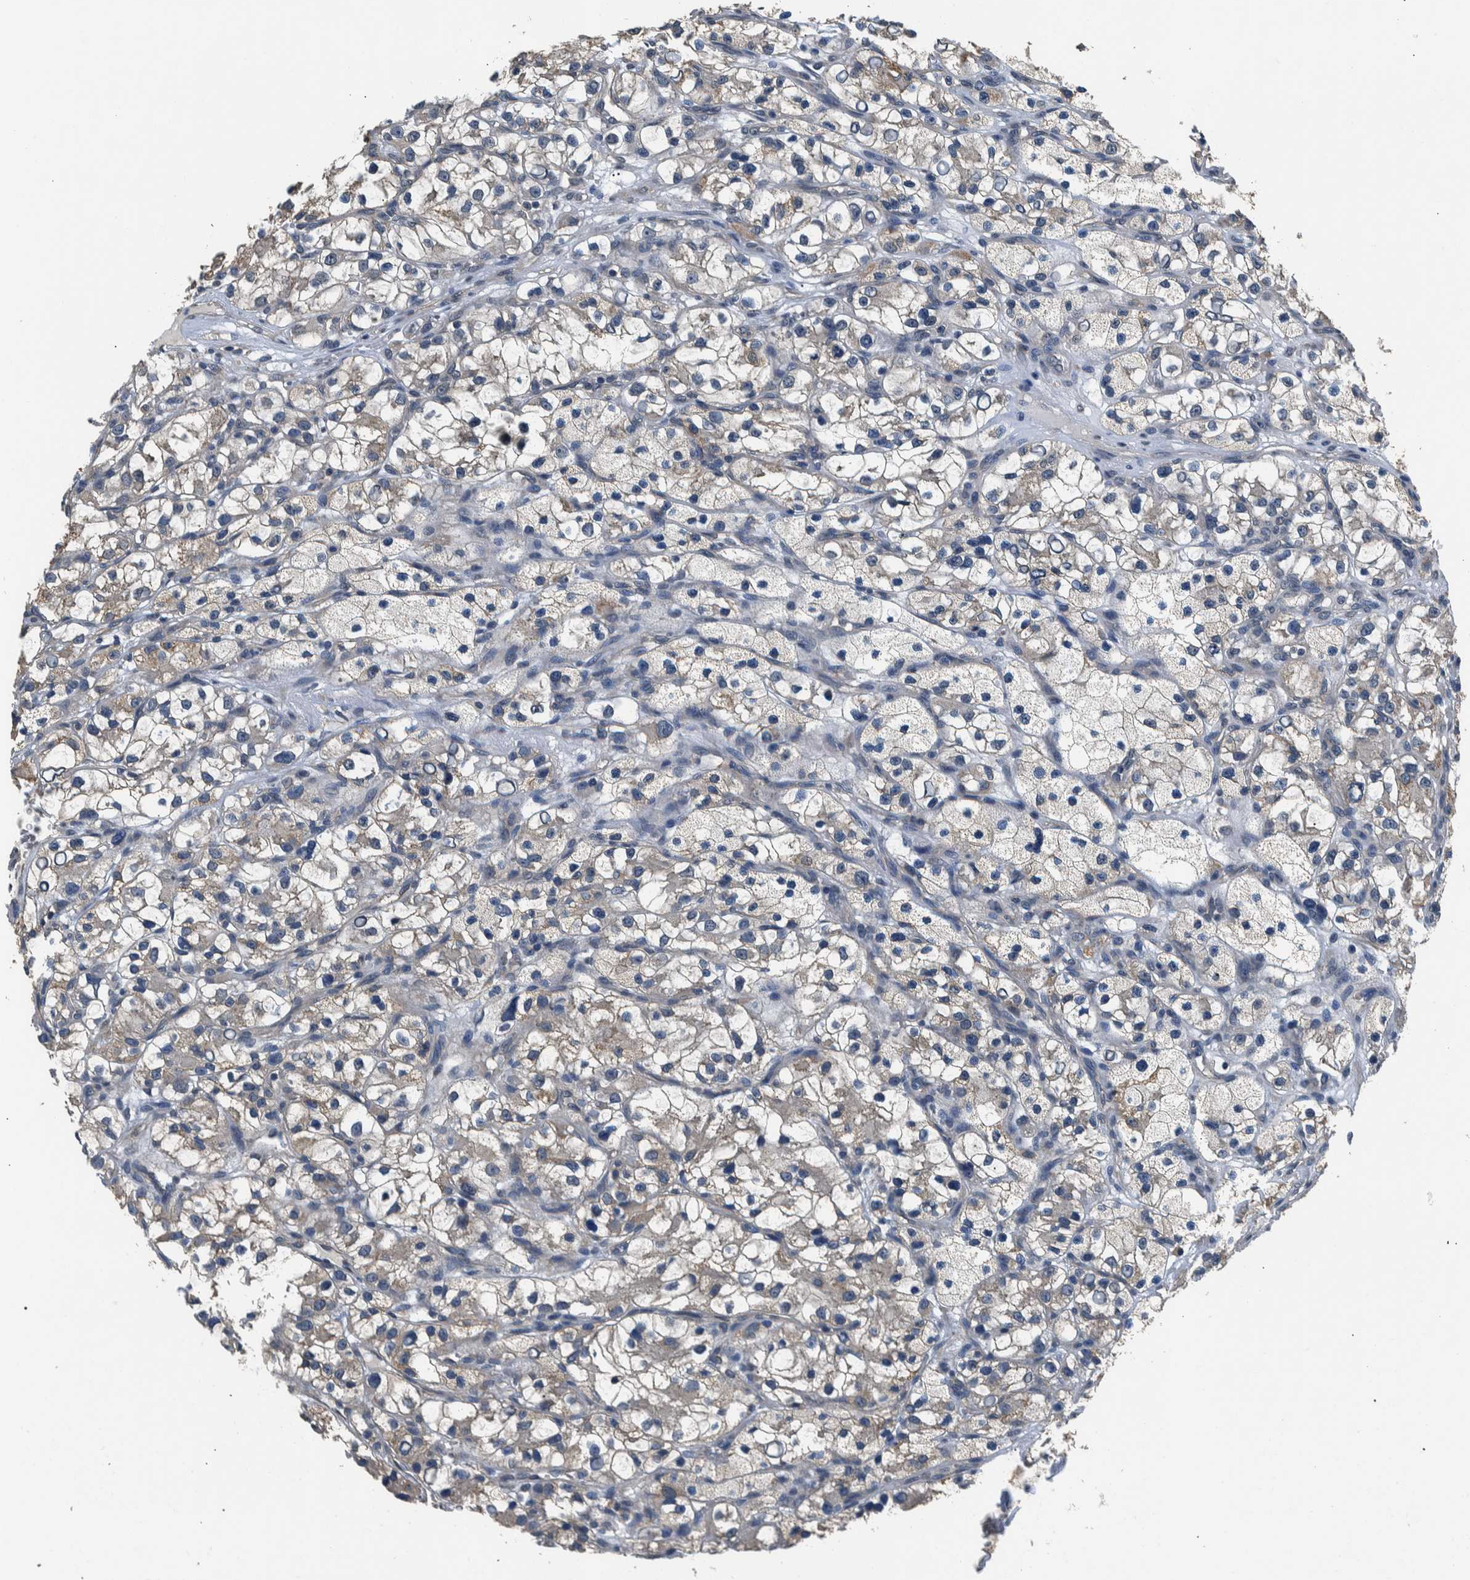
{"staining": {"intensity": "weak", "quantity": ">75%", "location": "cytoplasmic/membranous"}, "tissue": "renal cancer", "cell_type": "Tumor cells", "image_type": "cancer", "snomed": [{"axis": "morphology", "description": "Adenocarcinoma, NOS"}, {"axis": "topography", "description": "Kidney"}], "caption": "High-magnification brightfield microscopy of adenocarcinoma (renal) stained with DAB (3,3'-diaminobenzidine) (brown) and counterstained with hematoxylin (blue). tumor cells exhibit weak cytoplasmic/membranous staining is present in approximately>75% of cells.", "gene": "NIBAN2", "patient": {"sex": "female", "age": 57}}